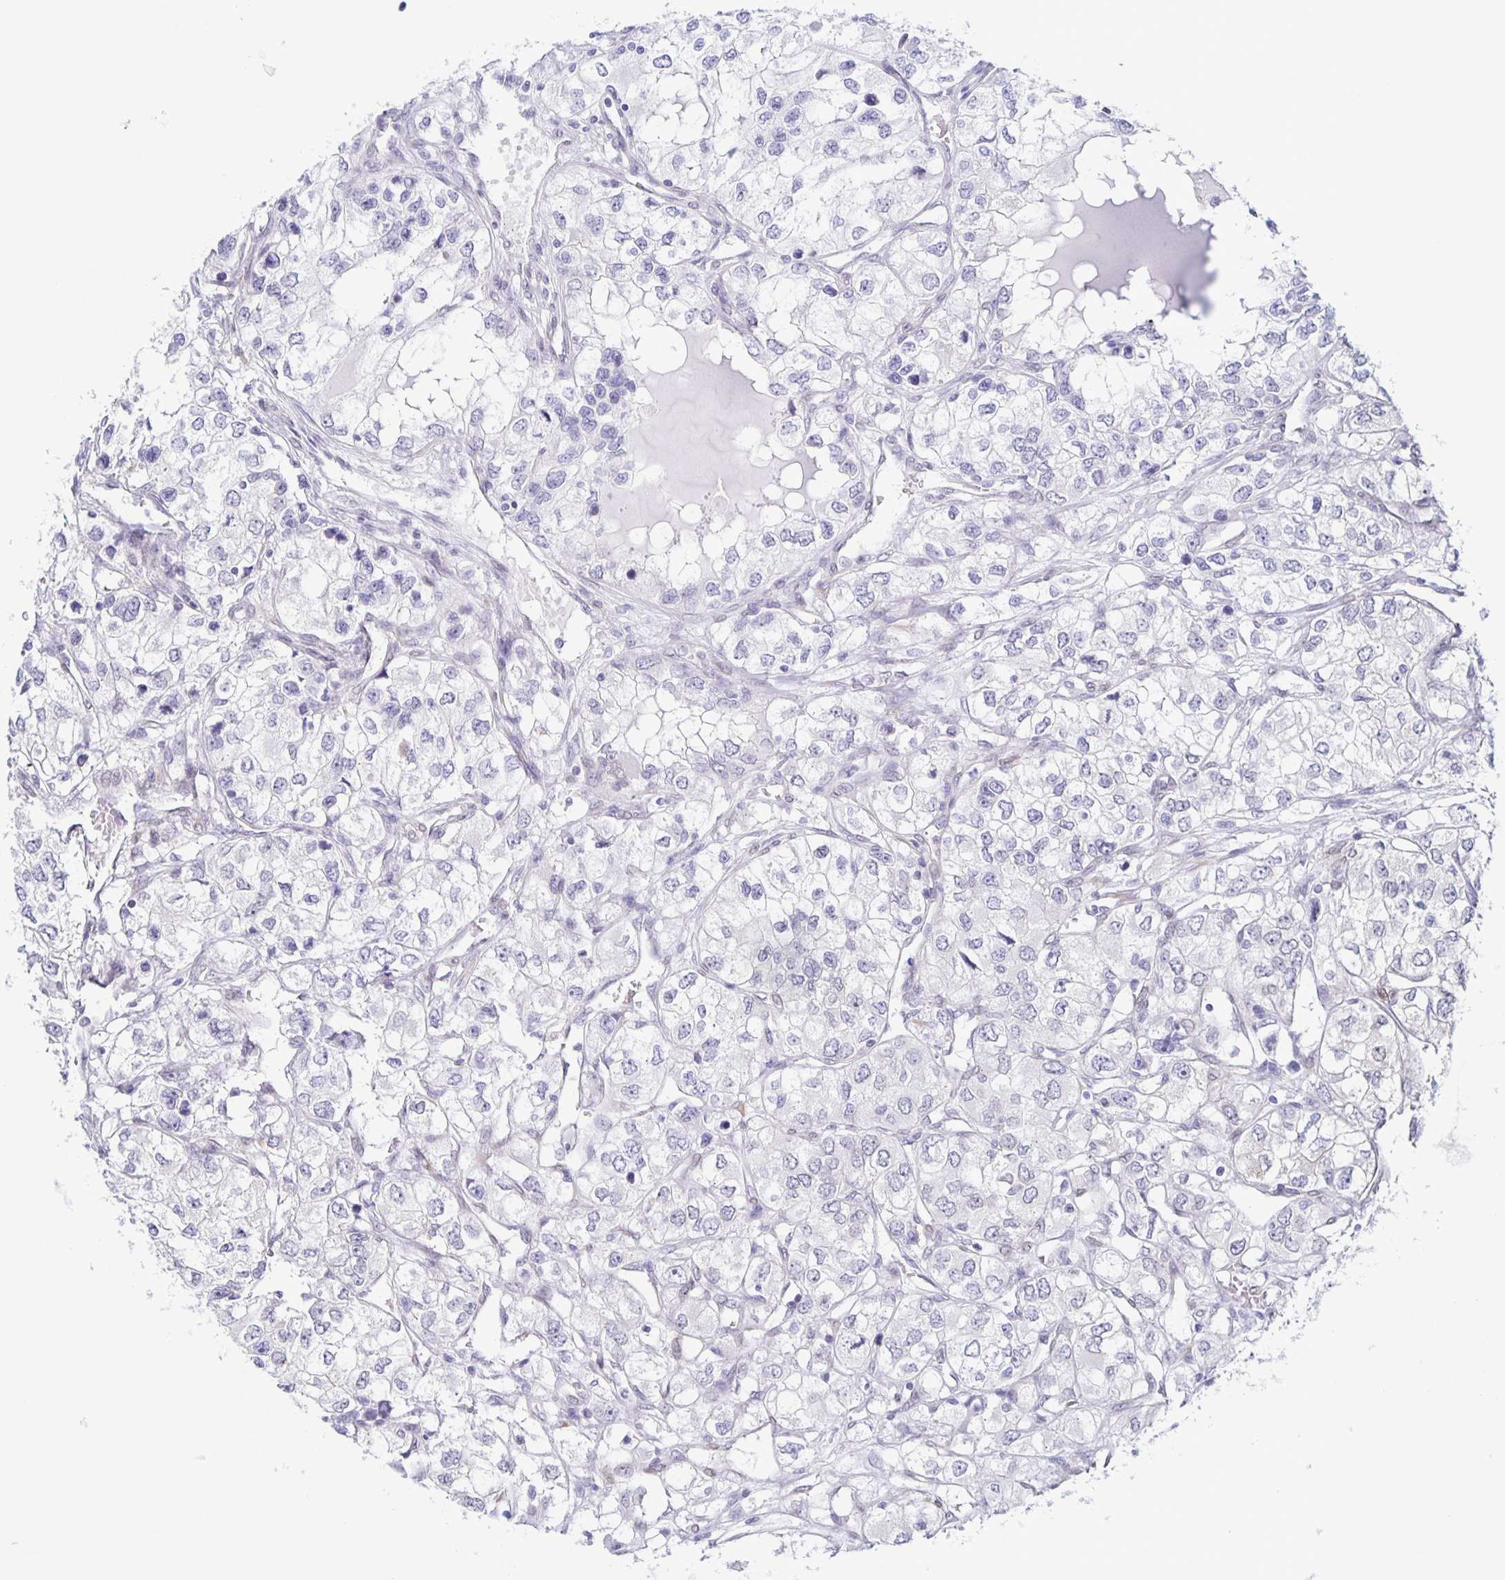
{"staining": {"intensity": "negative", "quantity": "none", "location": "none"}, "tissue": "renal cancer", "cell_type": "Tumor cells", "image_type": "cancer", "snomed": [{"axis": "morphology", "description": "Adenocarcinoma, NOS"}, {"axis": "topography", "description": "Kidney"}], "caption": "An IHC photomicrograph of renal cancer is shown. There is no staining in tumor cells of renal cancer.", "gene": "SYNE2", "patient": {"sex": "female", "age": 59}}